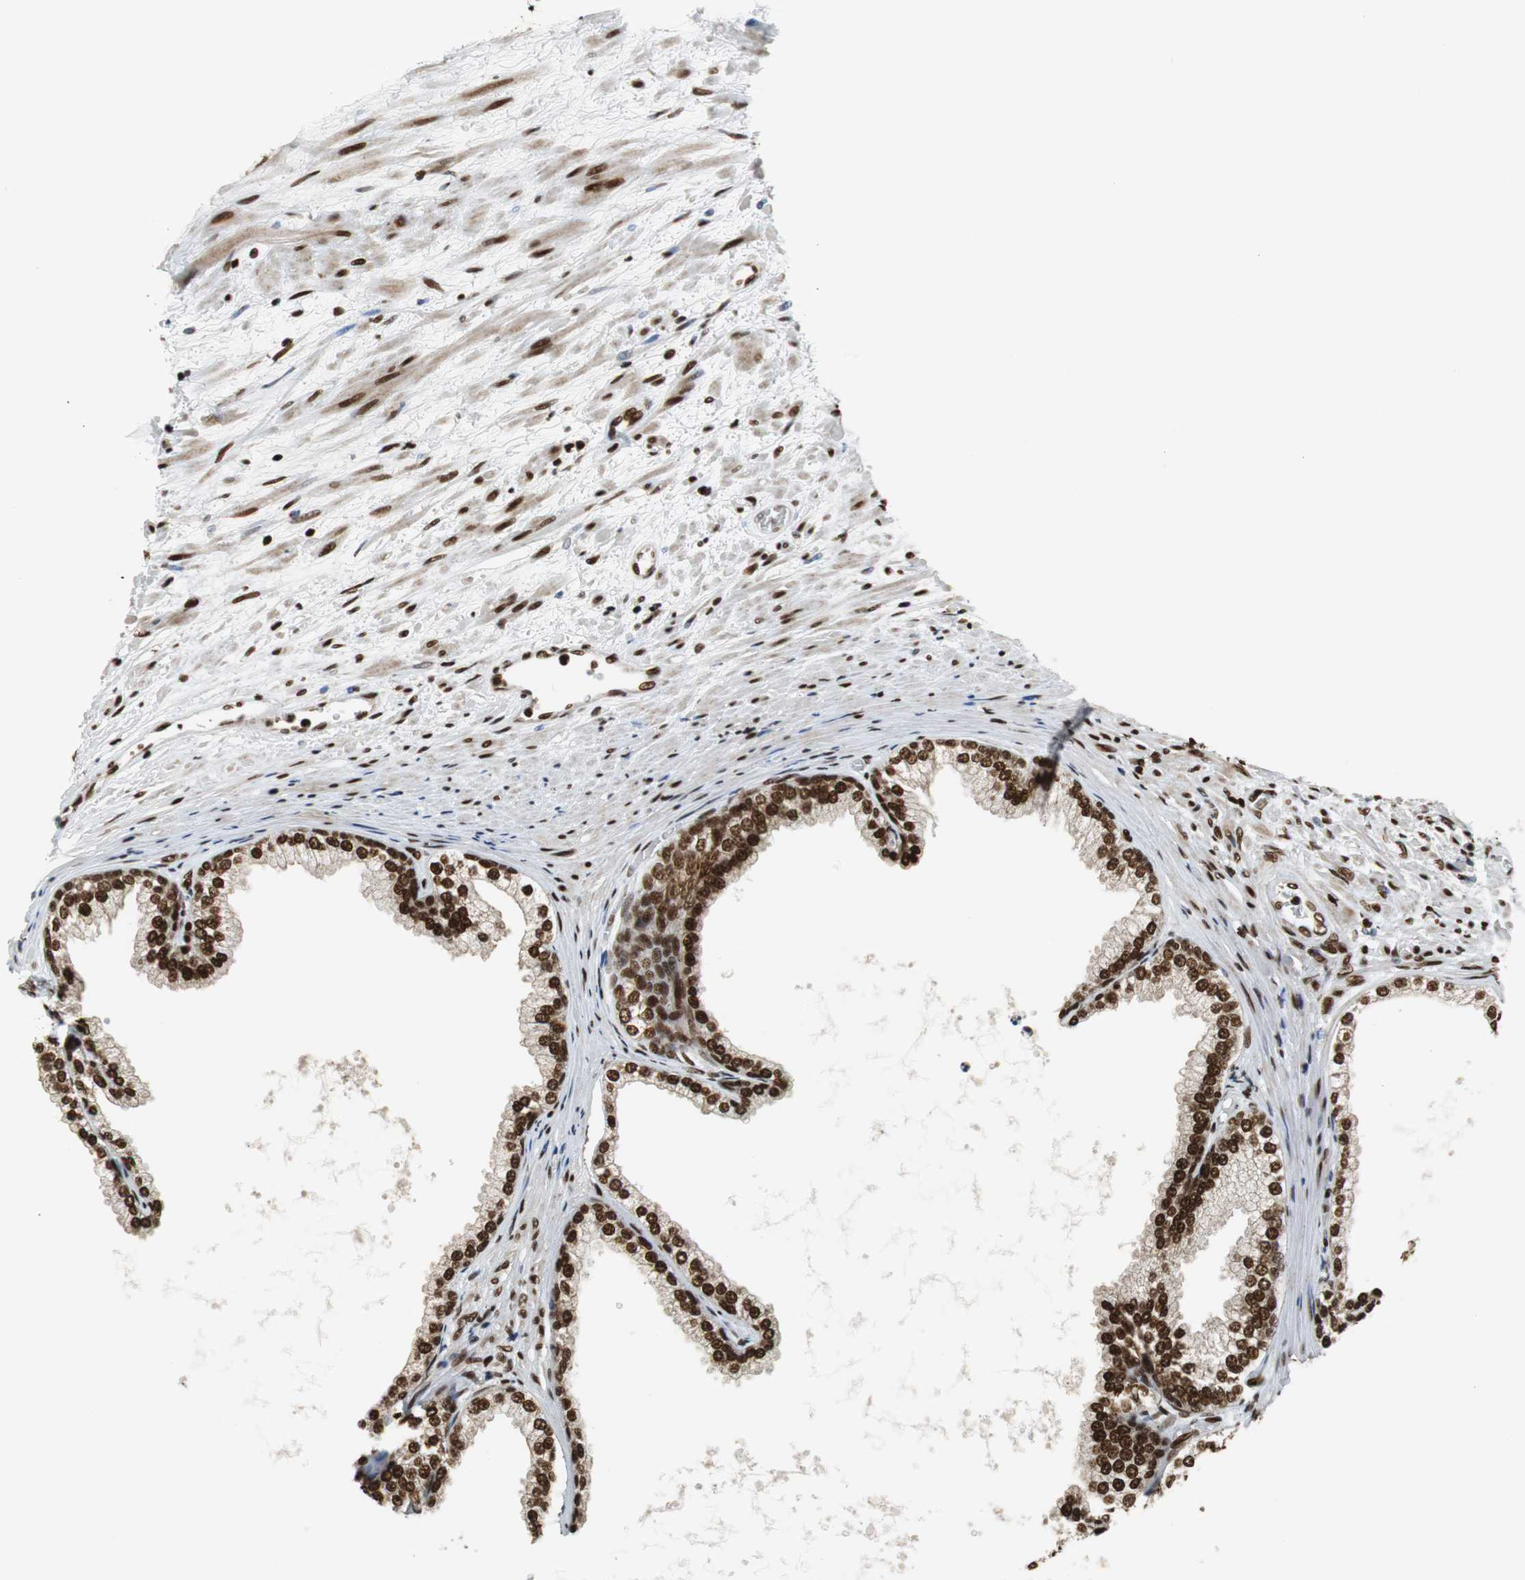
{"staining": {"intensity": "strong", "quantity": ">75%", "location": "nuclear"}, "tissue": "prostate", "cell_type": "Glandular cells", "image_type": "normal", "snomed": [{"axis": "morphology", "description": "Normal tissue, NOS"}, {"axis": "topography", "description": "Prostate"}], "caption": "Brown immunohistochemical staining in normal human prostate exhibits strong nuclear staining in approximately >75% of glandular cells.", "gene": "HDAC1", "patient": {"sex": "male", "age": 76}}